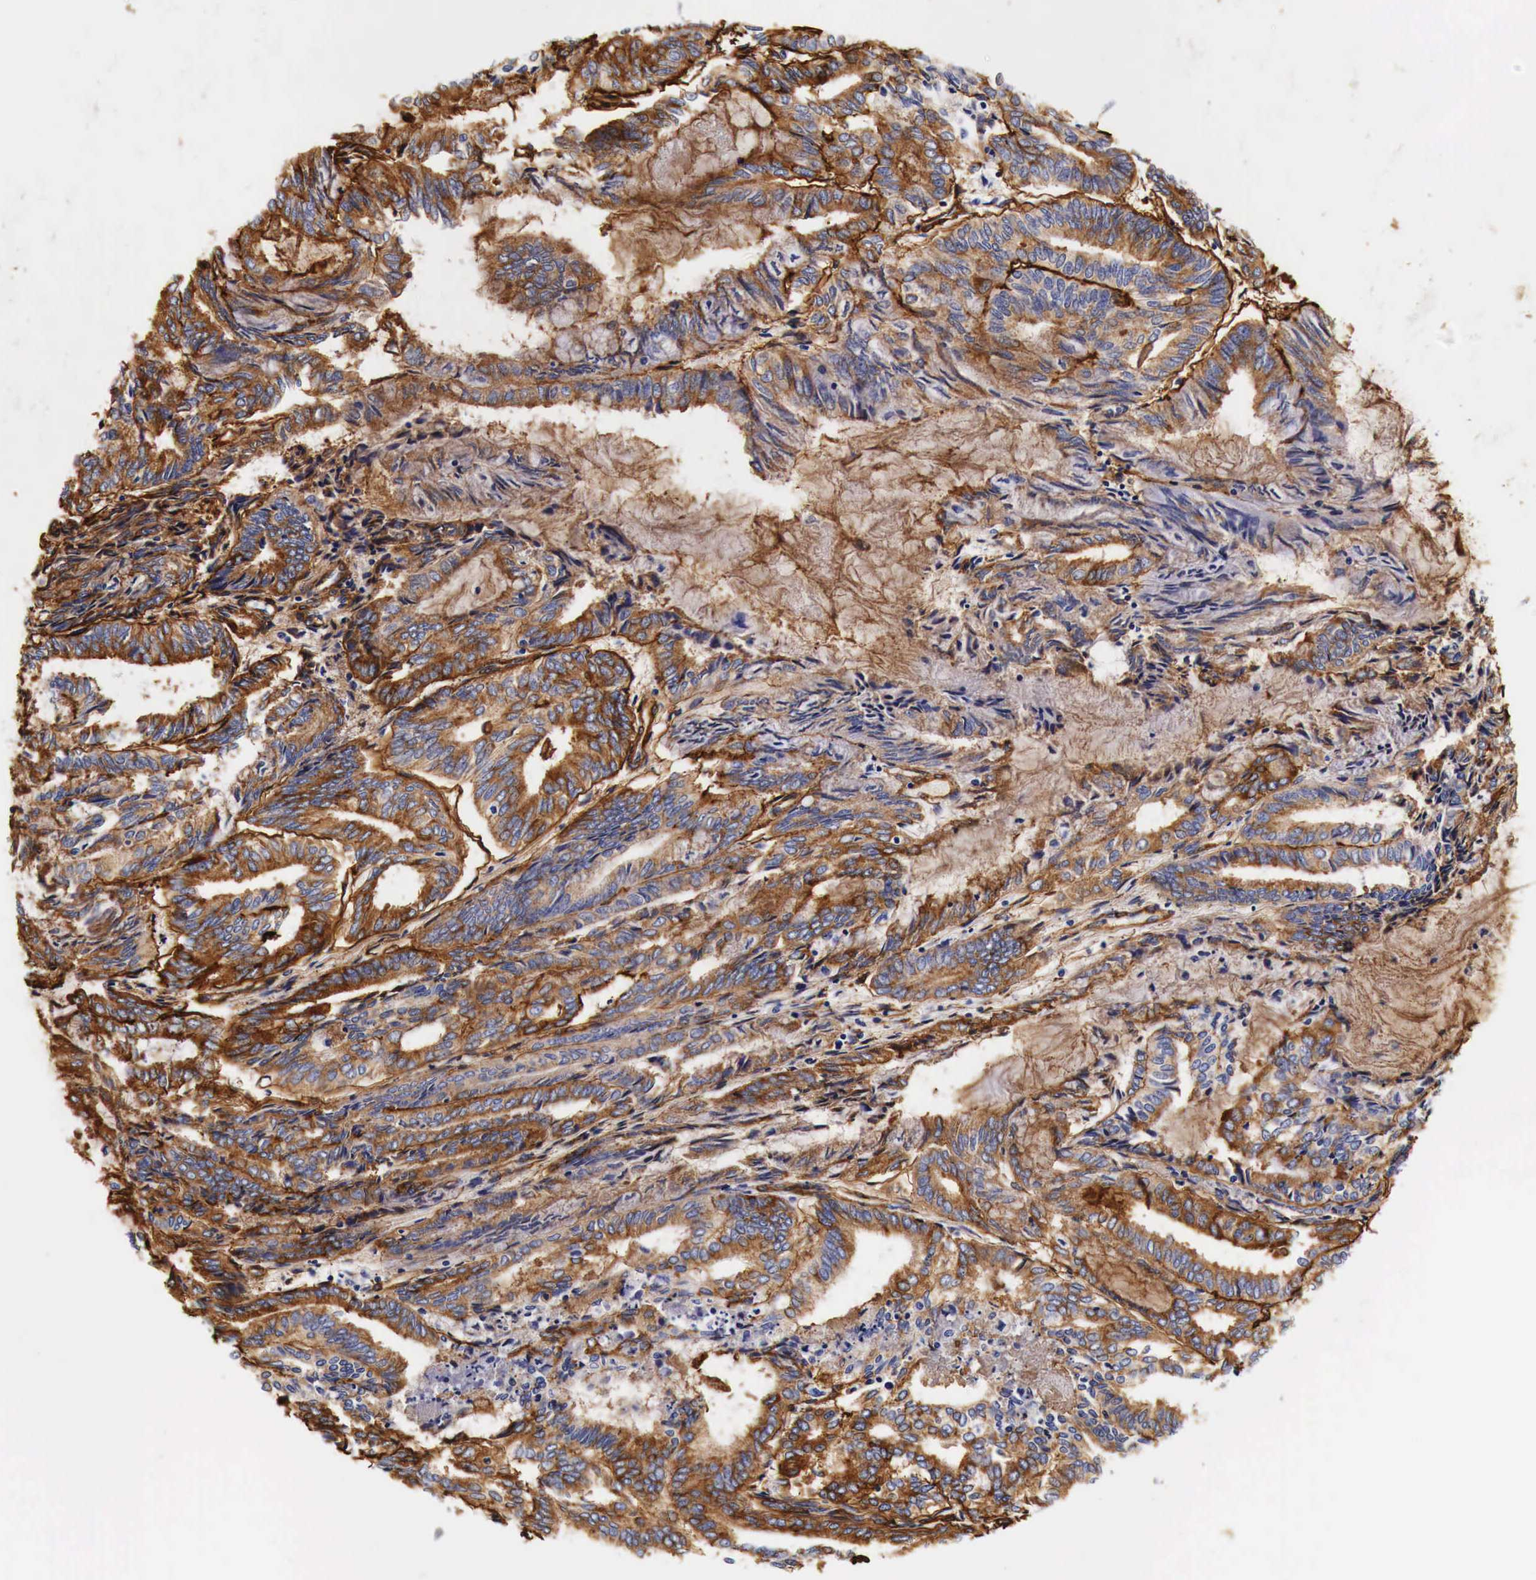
{"staining": {"intensity": "strong", "quantity": ">75%", "location": "cytoplasmic/membranous"}, "tissue": "endometrial cancer", "cell_type": "Tumor cells", "image_type": "cancer", "snomed": [{"axis": "morphology", "description": "Adenocarcinoma, NOS"}, {"axis": "topography", "description": "Endometrium"}], "caption": "Endometrial adenocarcinoma stained for a protein exhibits strong cytoplasmic/membranous positivity in tumor cells.", "gene": "LAMB2", "patient": {"sex": "female", "age": 59}}